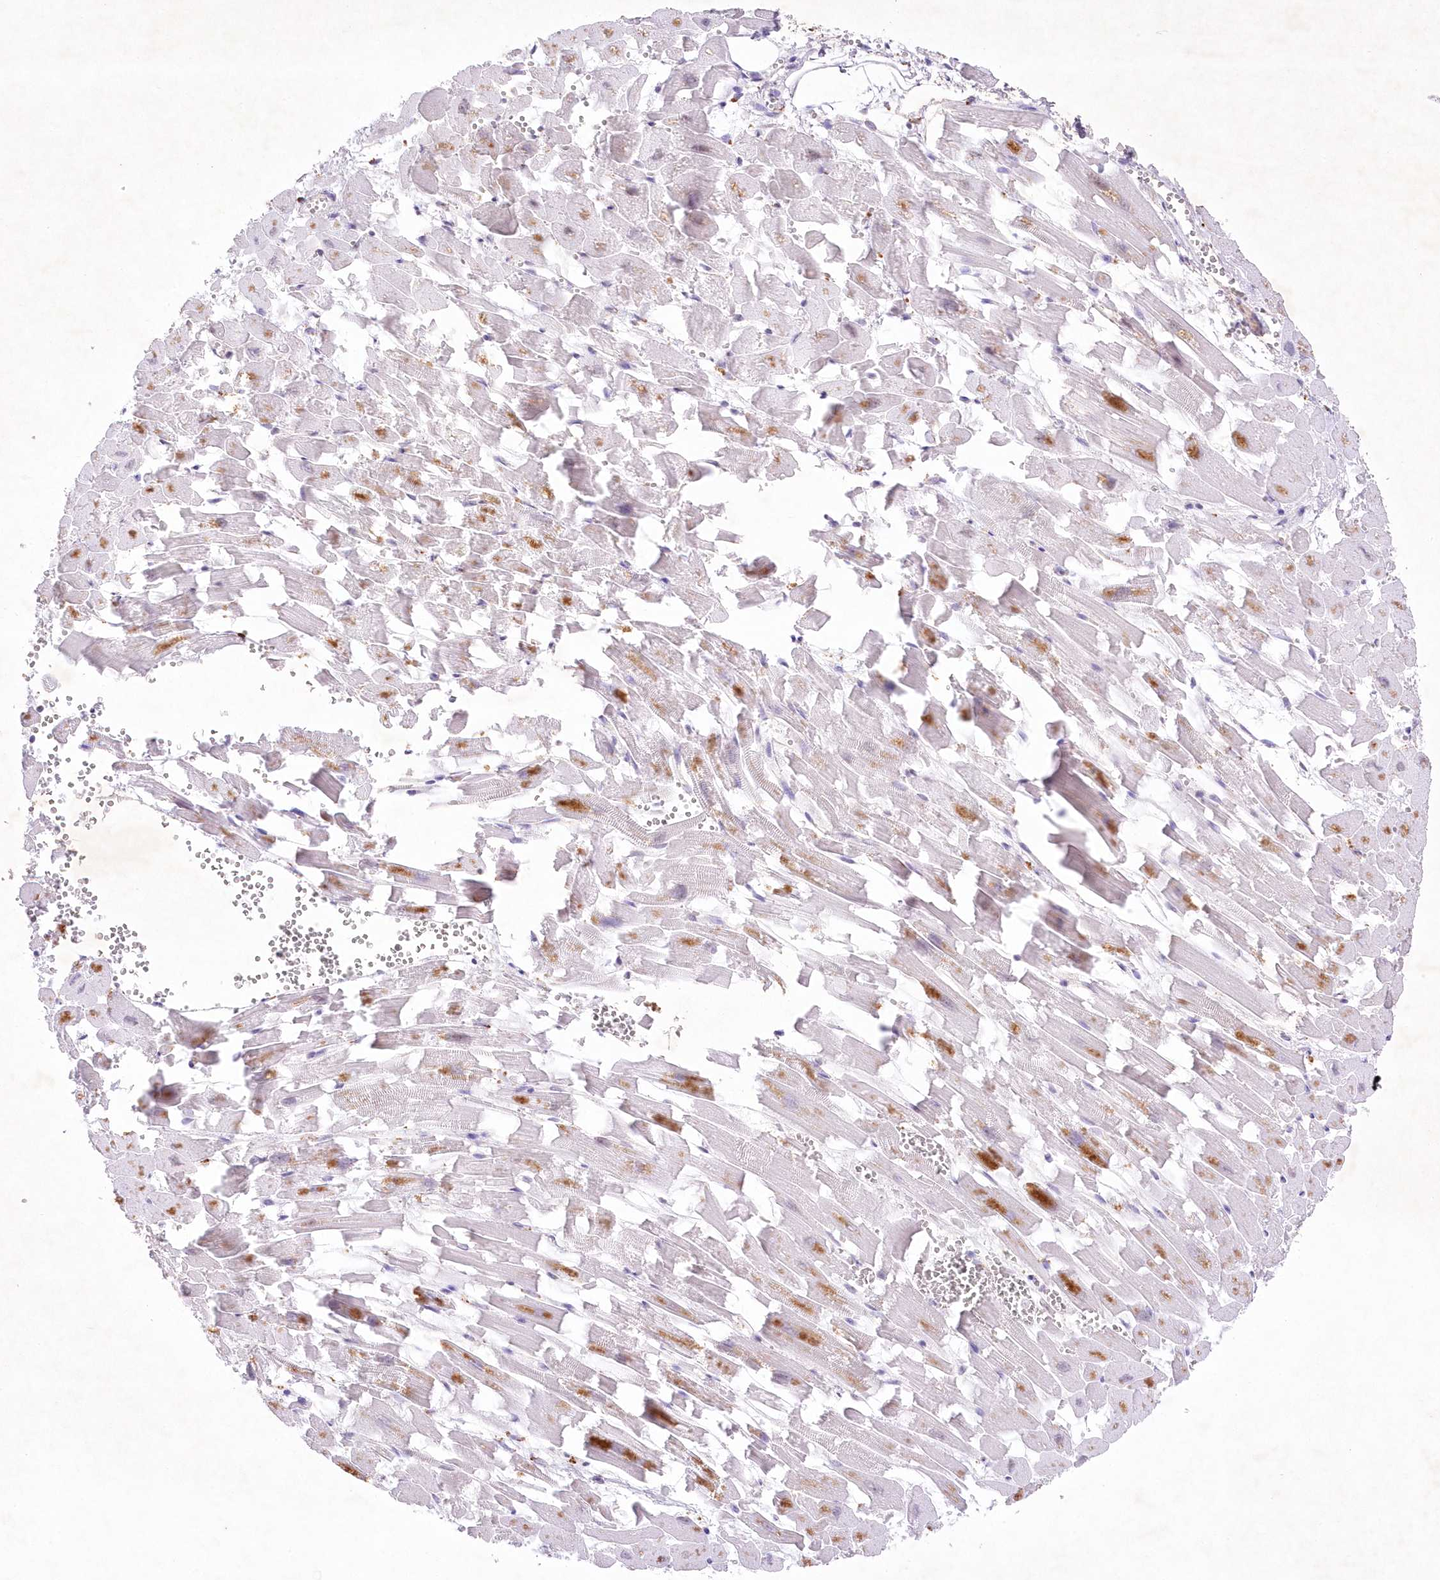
{"staining": {"intensity": "weak", "quantity": "<25%", "location": "nuclear"}, "tissue": "heart muscle", "cell_type": "Cardiomyocytes", "image_type": "normal", "snomed": [{"axis": "morphology", "description": "Normal tissue, NOS"}, {"axis": "topography", "description": "Heart"}], "caption": "IHC image of benign heart muscle stained for a protein (brown), which exhibits no positivity in cardiomyocytes.", "gene": "ENSG00000275740", "patient": {"sex": "female", "age": 64}}